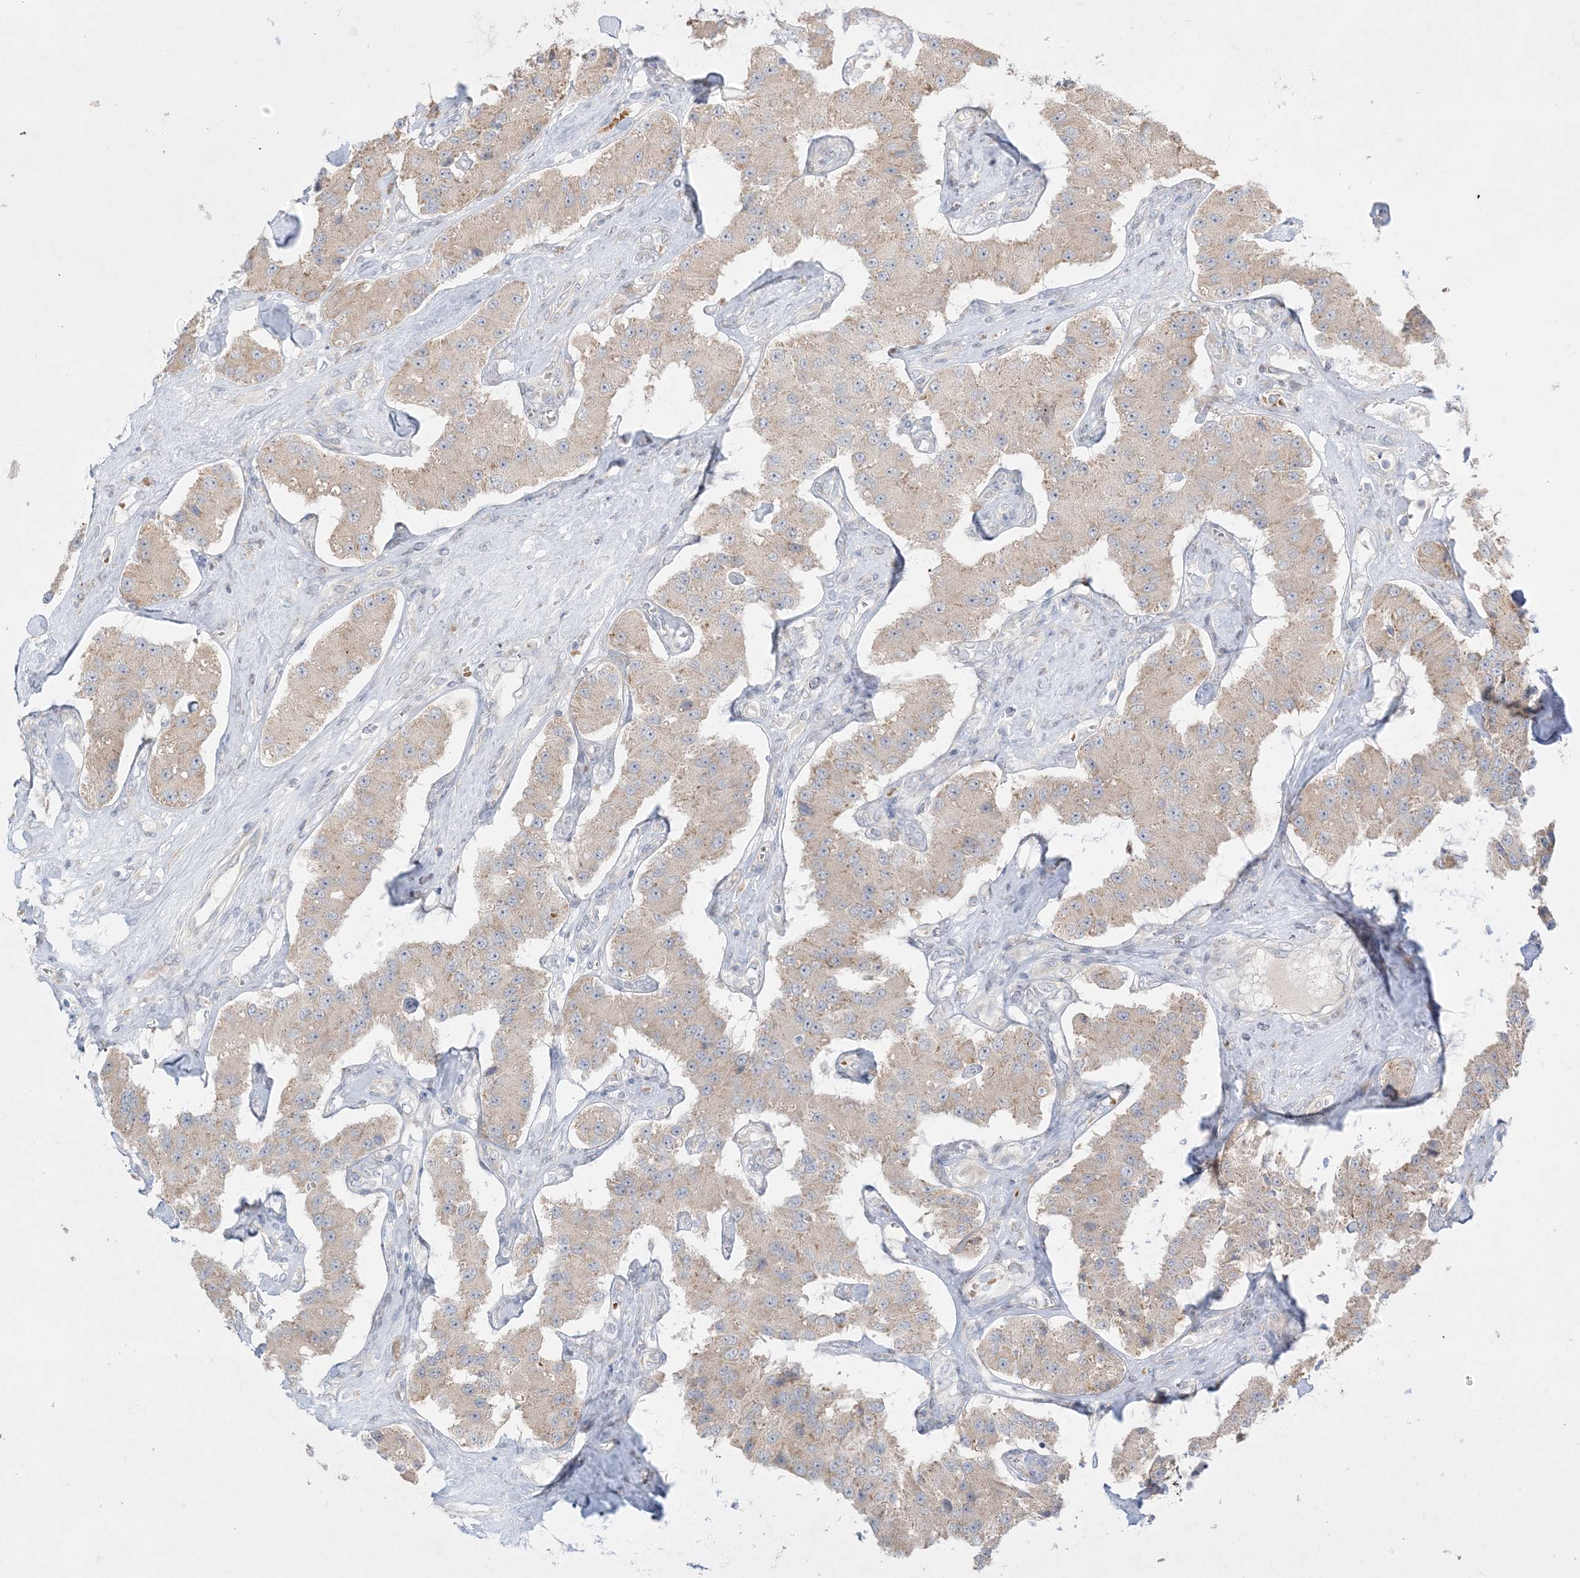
{"staining": {"intensity": "negative", "quantity": "none", "location": "none"}, "tissue": "carcinoid", "cell_type": "Tumor cells", "image_type": "cancer", "snomed": [{"axis": "morphology", "description": "Carcinoid, malignant, NOS"}, {"axis": "topography", "description": "Pancreas"}], "caption": "Immunohistochemistry photomicrograph of neoplastic tissue: human malignant carcinoid stained with DAB demonstrates no significant protein expression in tumor cells.", "gene": "MMGT1", "patient": {"sex": "male", "age": 41}}